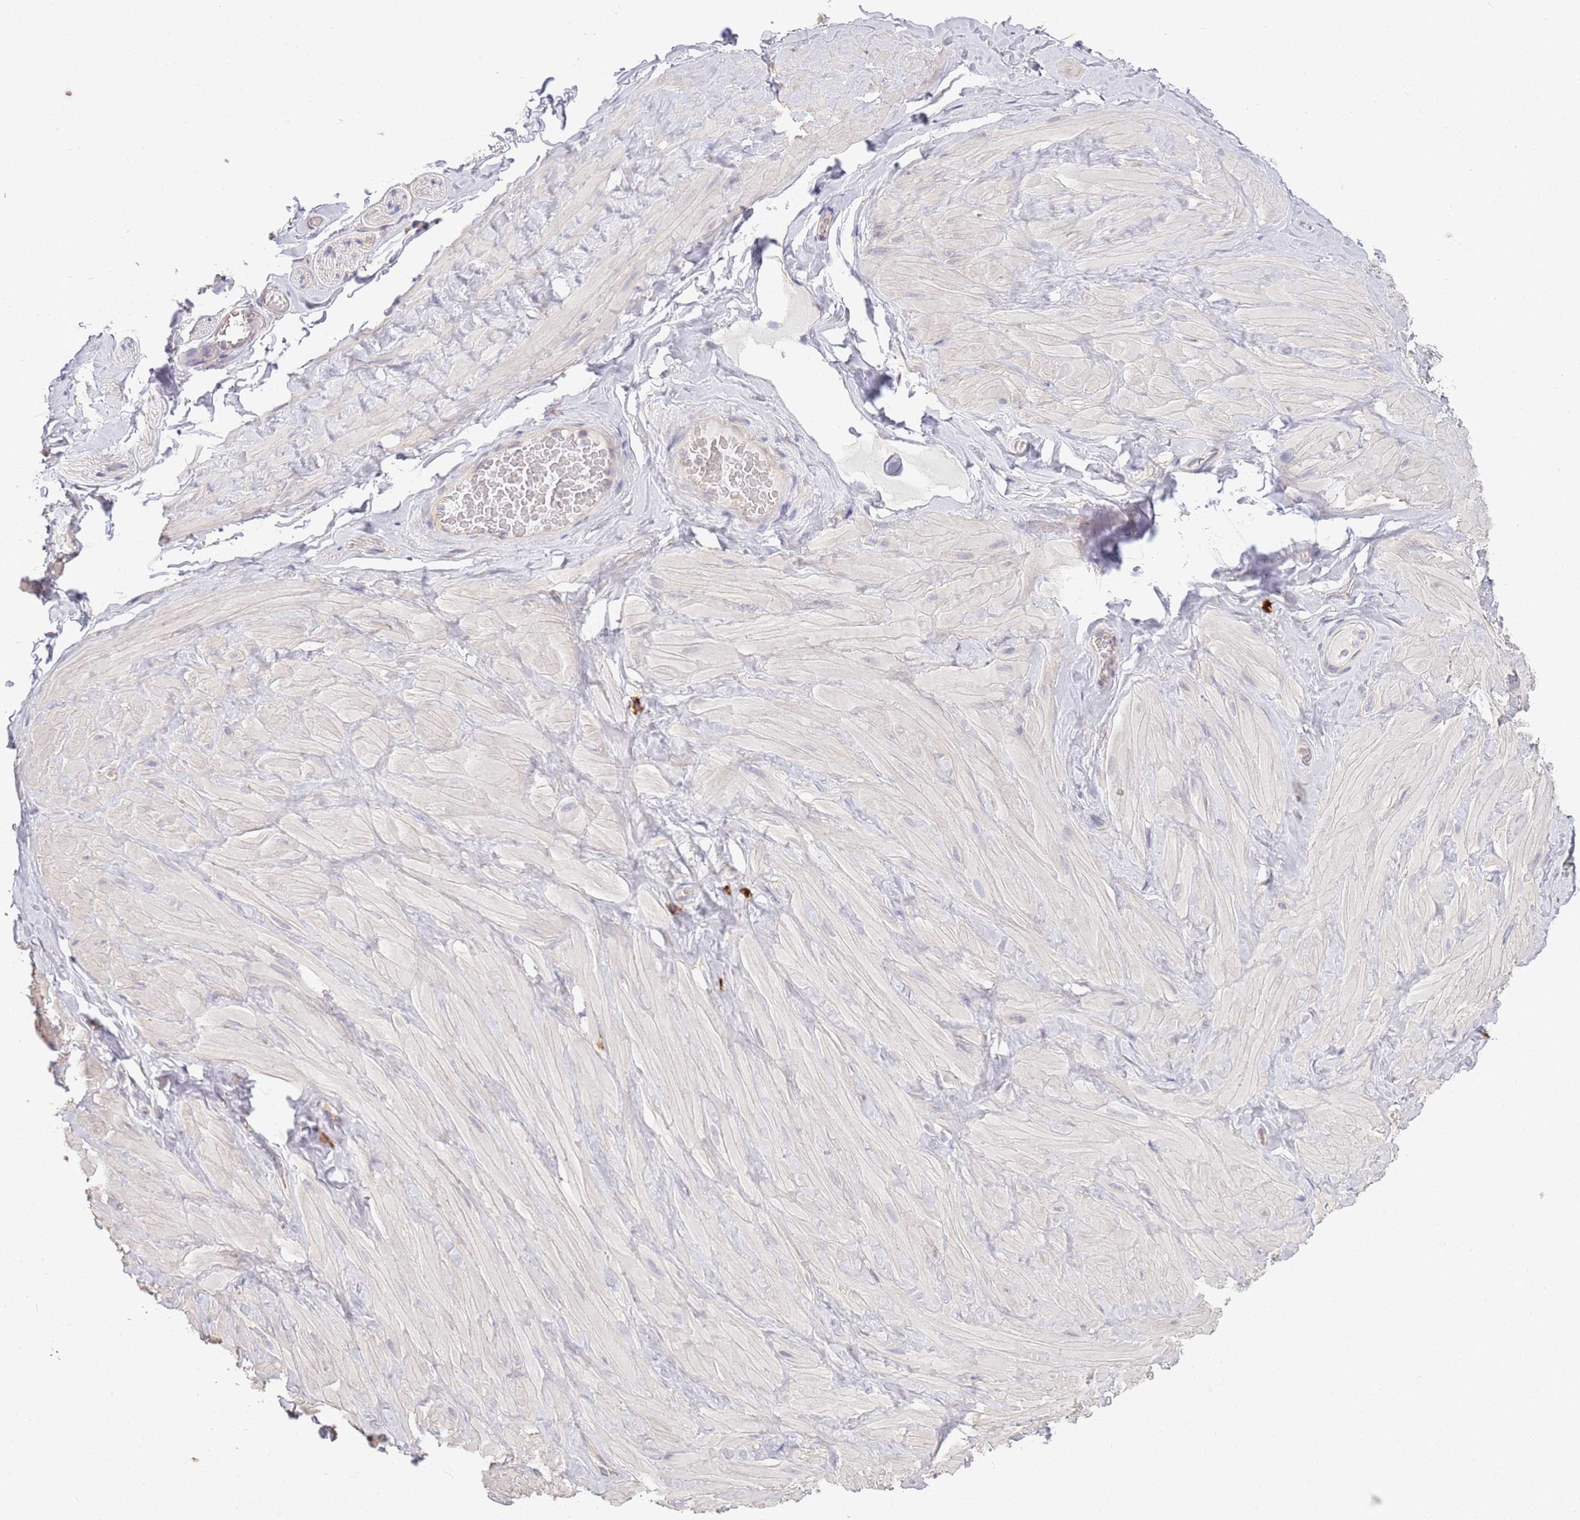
{"staining": {"intensity": "weak", "quantity": "<25%", "location": "cytoplasmic/membranous"}, "tissue": "soft tissue", "cell_type": "Chondrocytes", "image_type": "normal", "snomed": [{"axis": "morphology", "description": "Normal tissue, NOS"}, {"axis": "topography", "description": "Soft tissue"}, {"axis": "topography", "description": "Vascular tissue"}], "caption": "Soft tissue stained for a protein using immunohistochemistry exhibits no positivity chondrocytes.", "gene": "MARVELD2", "patient": {"sex": "male", "age": 41}}